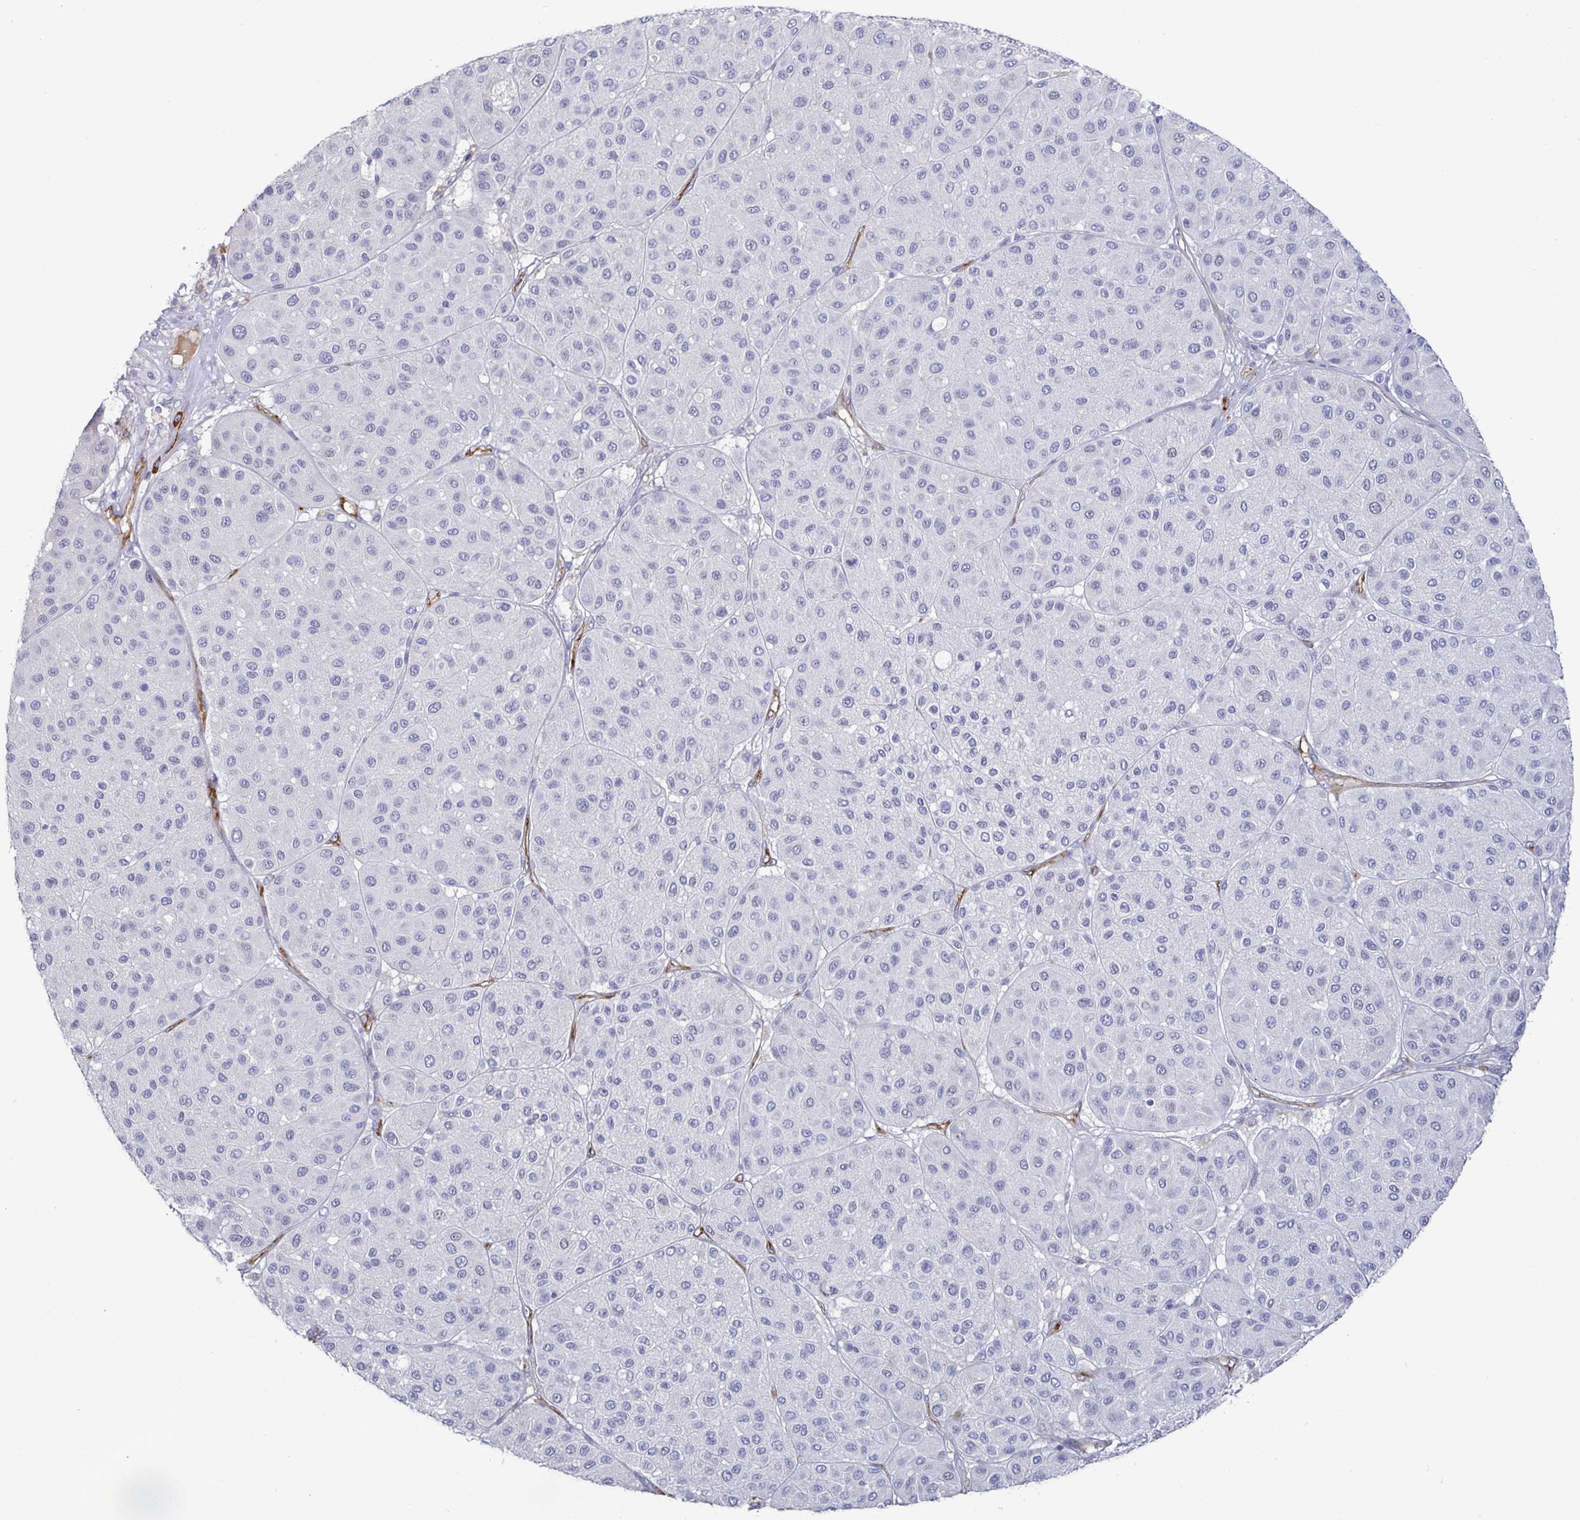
{"staining": {"intensity": "negative", "quantity": "none", "location": "none"}, "tissue": "melanoma", "cell_type": "Tumor cells", "image_type": "cancer", "snomed": [{"axis": "morphology", "description": "Malignant melanoma, Metastatic site"}, {"axis": "topography", "description": "Smooth muscle"}], "caption": "A high-resolution photomicrograph shows immunohistochemistry staining of melanoma, which reveals no significant staining in tumor cells.", "gene": "ACSBG2", "patient": {"sex": "male", "age": 41}}